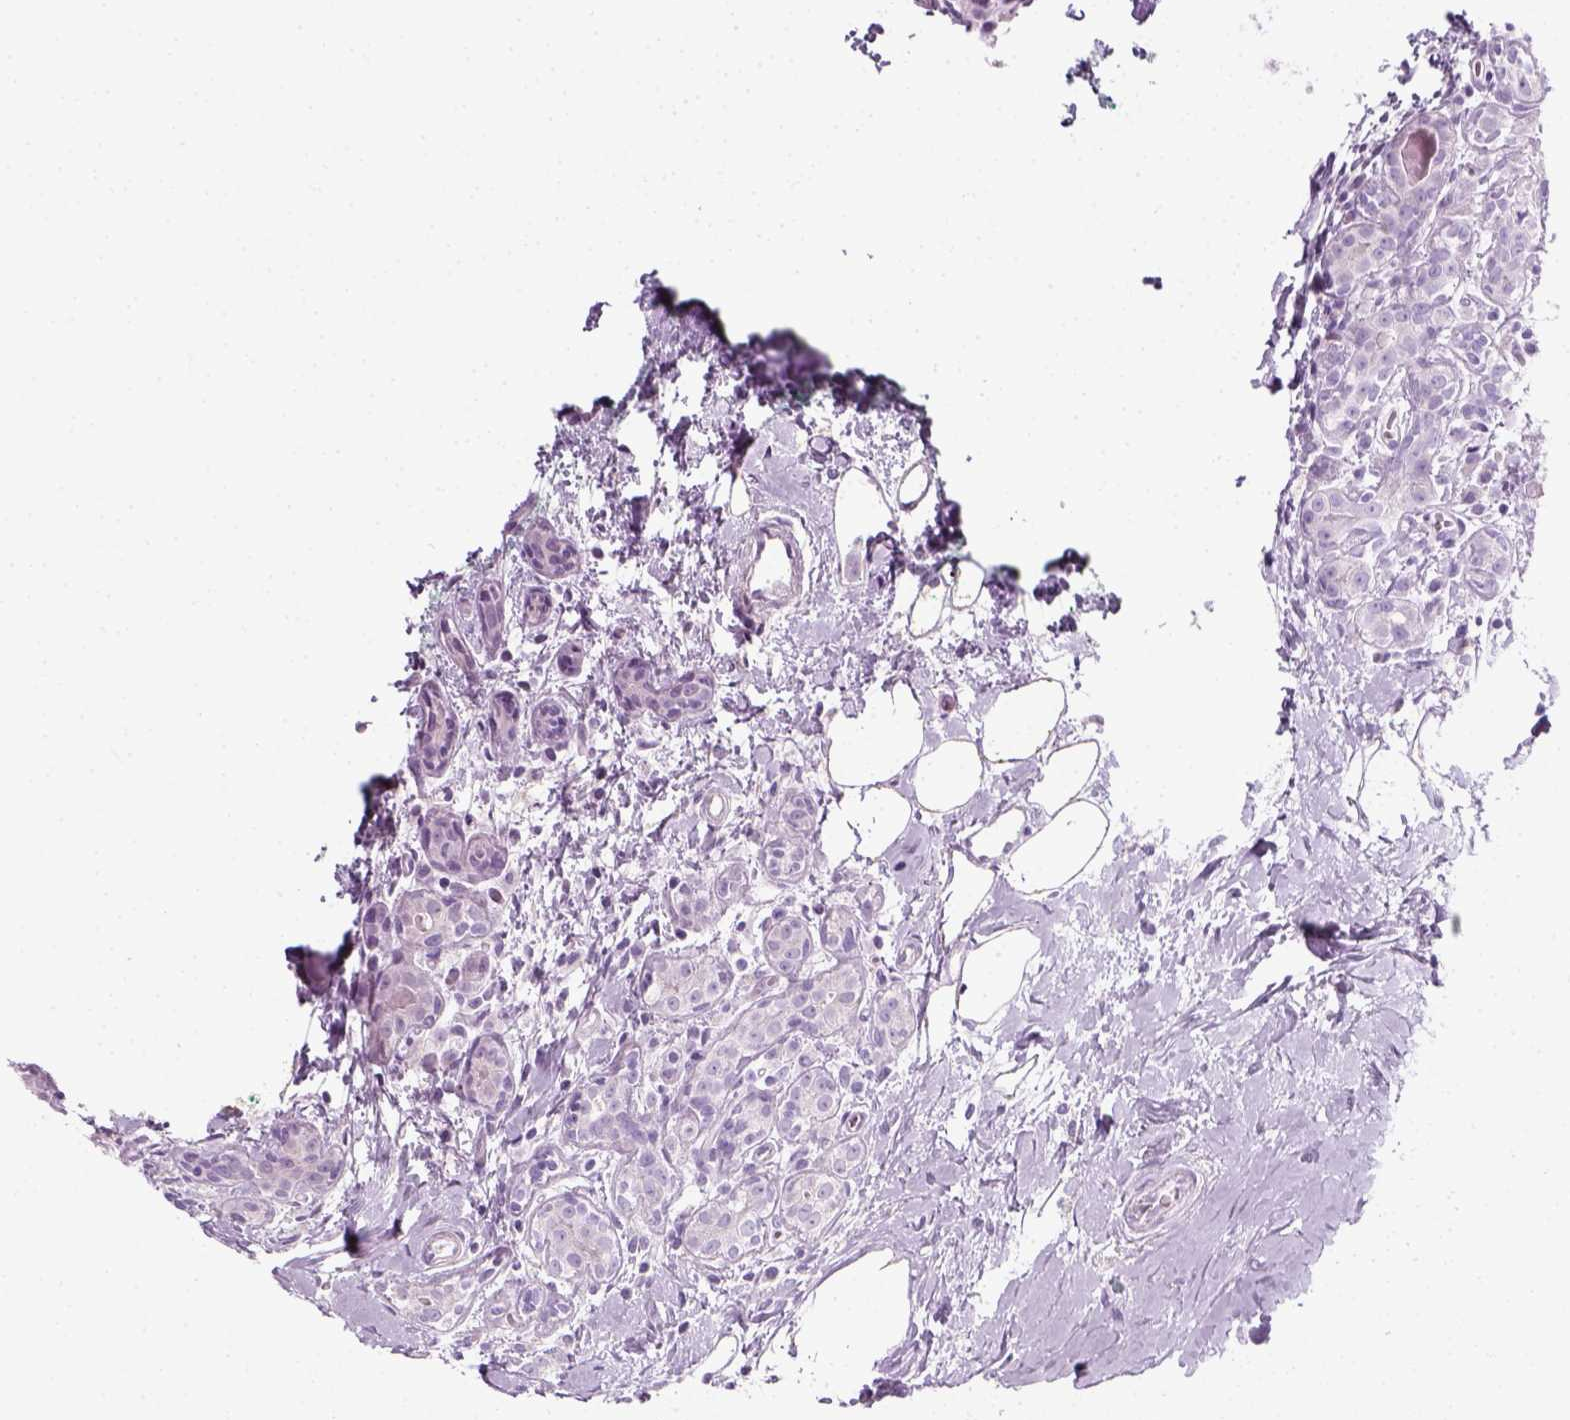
{"staining": {"intensity": "negative", "quantity": "none", "location": "none"}, "tissue": "breast cancer", "cell_type": "Tumor cells", "image_type": "cancer", "snomed": [{"axis": "morphology", "description": "Duct carcinoma"}, {"axis": "topography", "description": "Breast"}], "caption": "A photomicrograph of human breast intraductal carcinoma is negative for staining in tumor cells. (DAB IHC visualized using brightfield microscopy, high magnification).", "gene": "SLC12A5", "patient": {"sex": "female", "age": 43}}